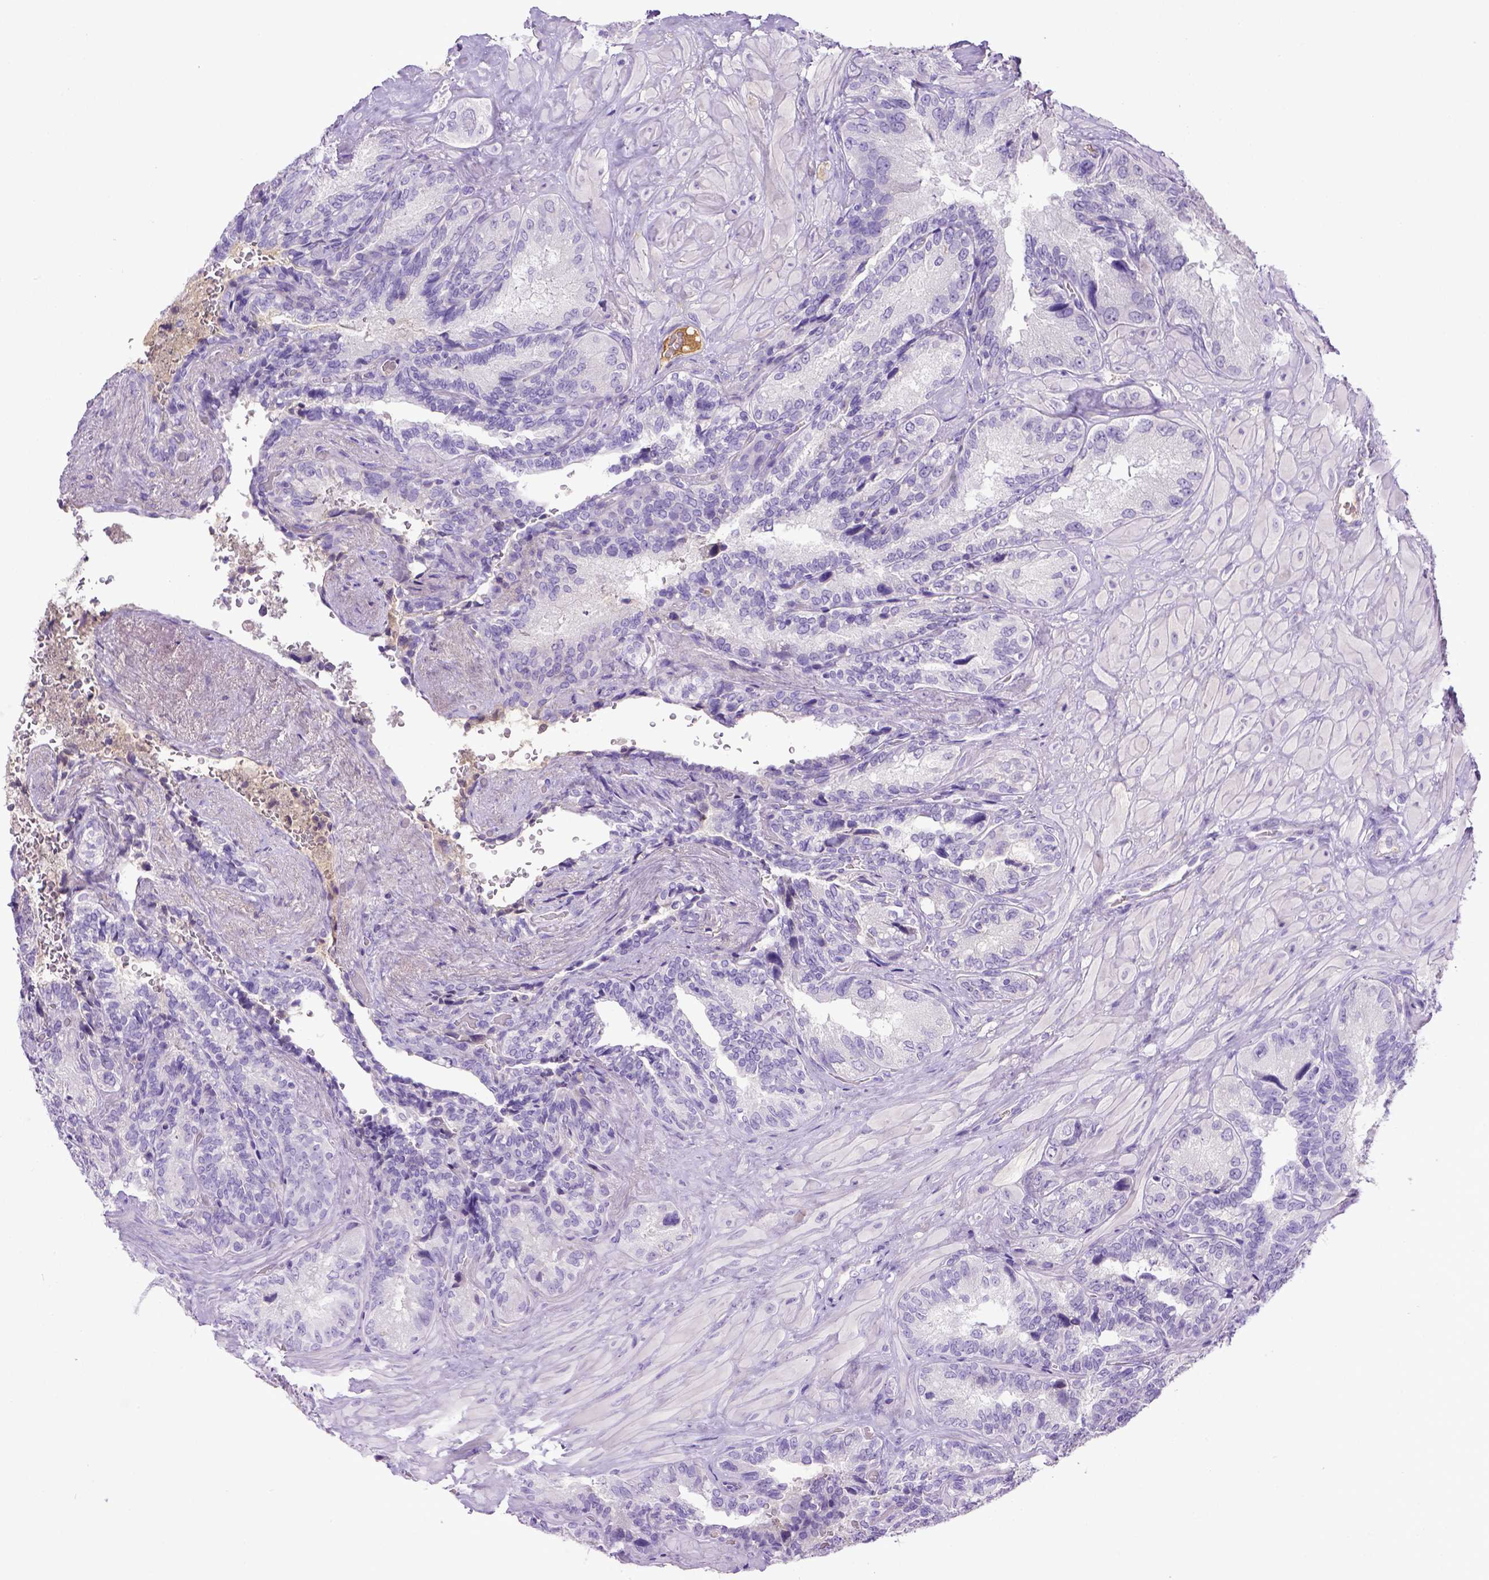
{"staining": {"intensity": "negative", "quantity": "none", "location": "none"}, "tissue": "seminal vesicle", "cell_type": "Glandular cells", "image_type": "normal", "snomed": [{"axis": "morphology", "description": "Normal tissue, NOS"}, {"axis": "topography", "description": "Seminal veicle"}], "caption": "The immunohistochemistry image has no significant positivity in glandular cells of seminal vesicle.", "gene": "ITIH4", "patient": {"sex": "male", "age": 69}}